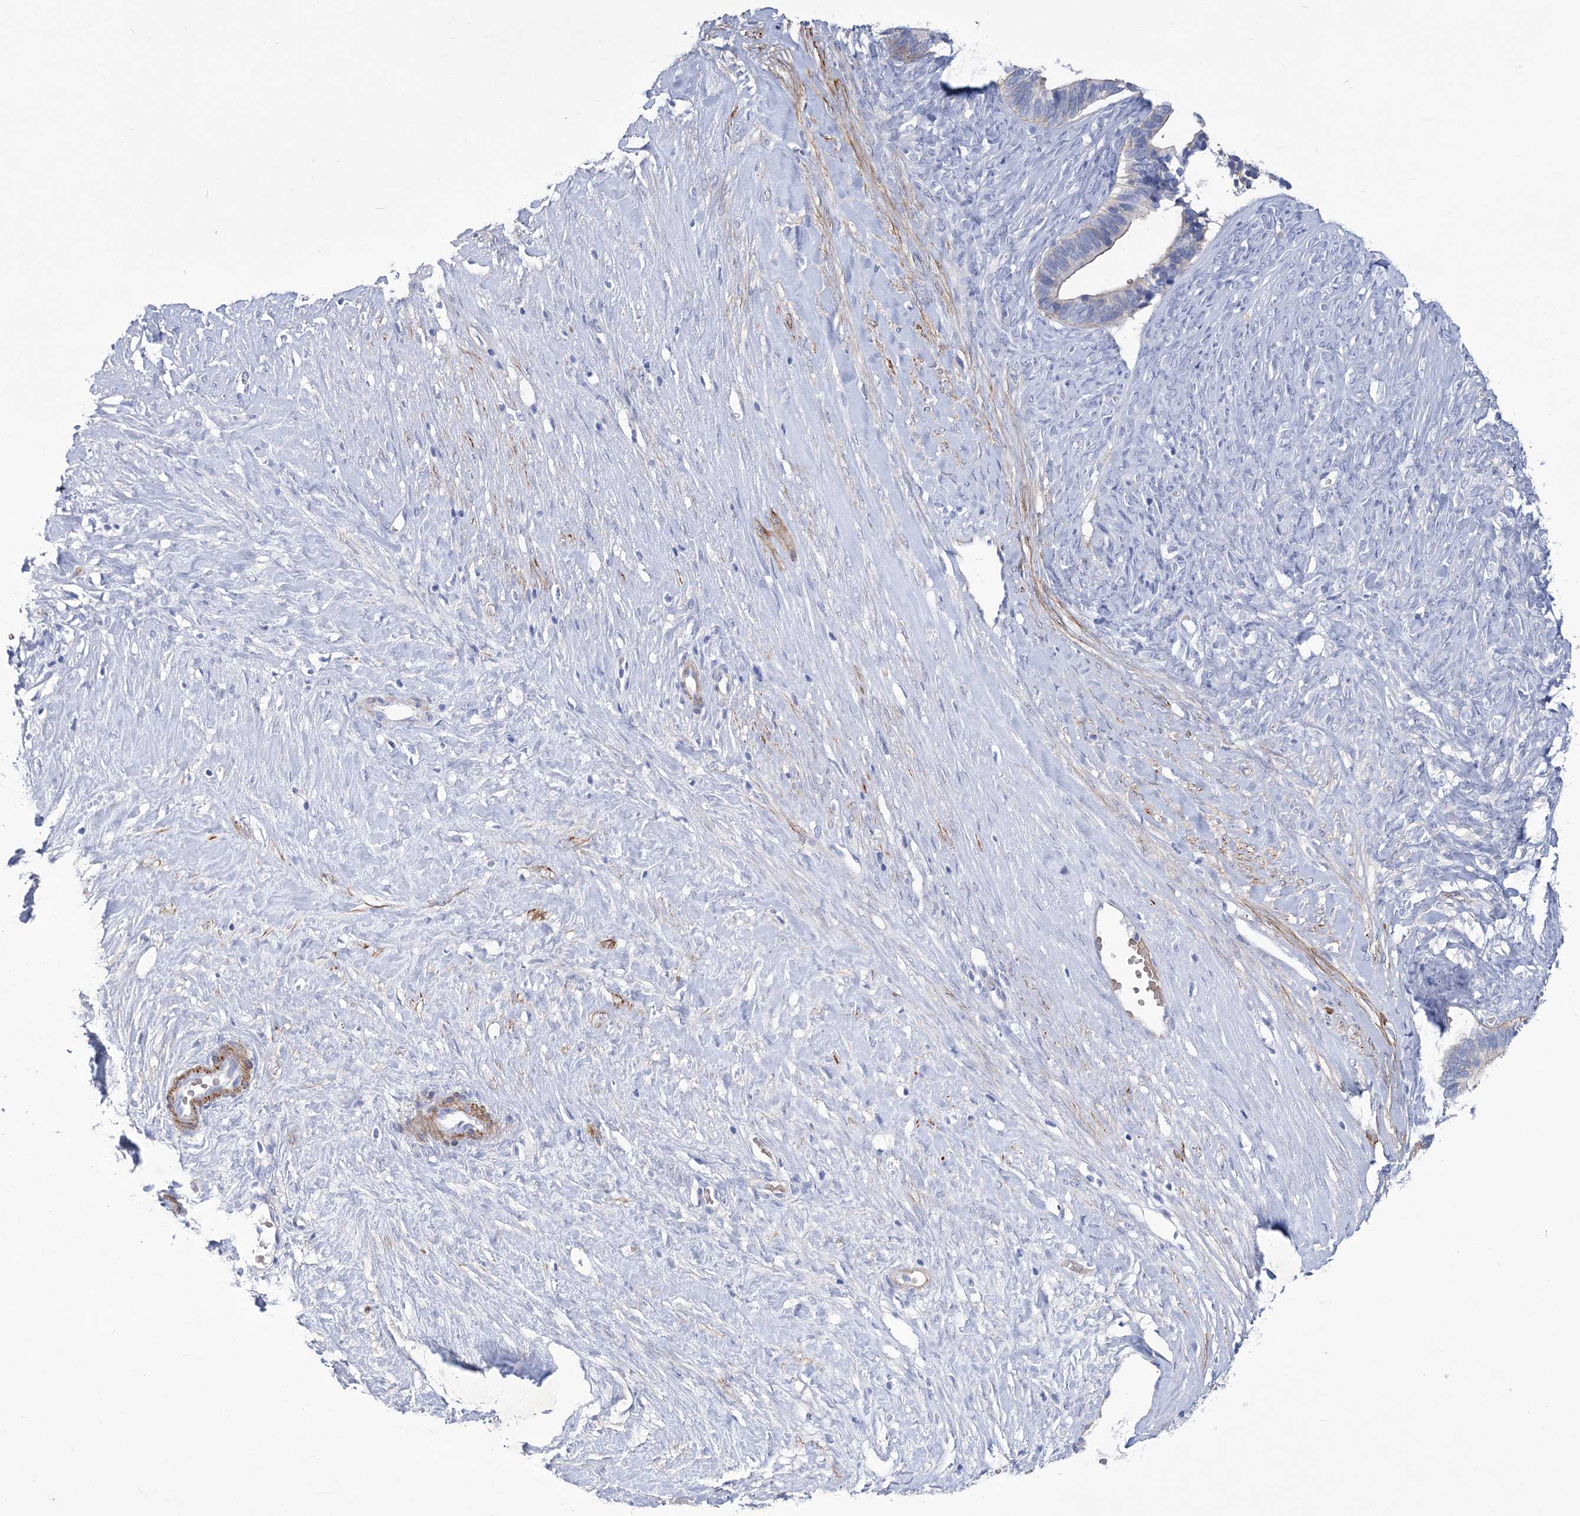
{"staining": {"intensity": "weak", "quantity": "25%-75%", "location": "cytoplasmic/membranous"}, "tissue": "ovarian cancer", "cell_type": "Tumor cells", "image_type": "cancer", "snomed": [{"axis": "morphology", "description": "Cystadenocarcinoma, serous, NOS"}, {"axis": "topography", "description": "Ovary"}], "caption": "IHC micrograph of neoplastic tissue: human ovarian cancer (serous cystadenocarcinoma) stained using immunohistochemistry (IHC) reveals low levels of weak protein expression localized specifically in the cytoplasmic/membranous of tumor cells, appearing as a cytoplasmic/membranous brown color.", "gene": "WDR74", "patient": {"sex": "female", "age": 56}}